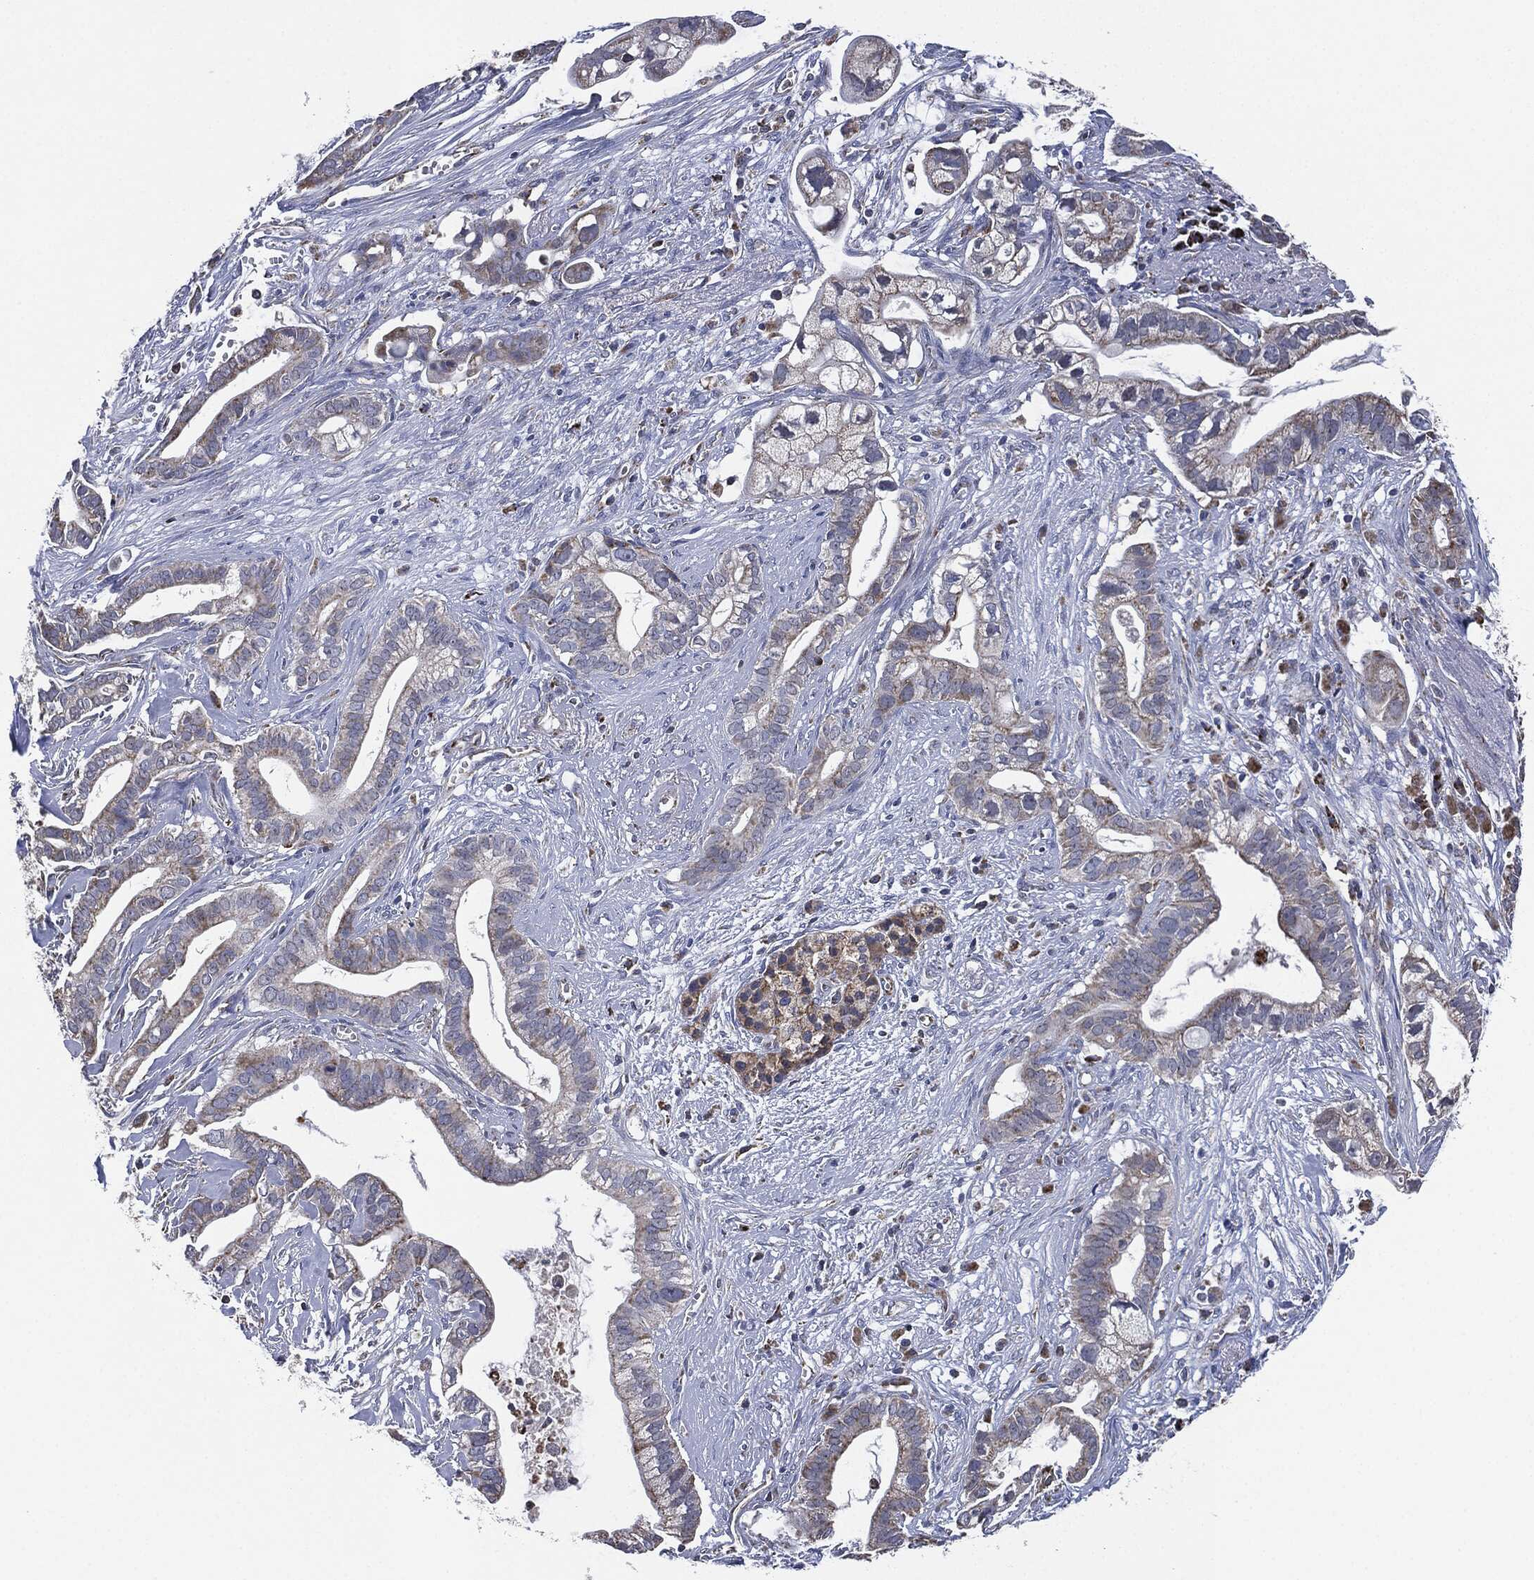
{"staining": {"intensity": "weak", "quantity": "25%-75%", "location": "cytoplasmic/membranous"}, "tissue": "pancreatic cancer", "cell_type": "Tumor cells", "image_type": "cancer", "snomed": [{"axis": "morphology", "description": "Adenocarcinoma, NOS"}, {"axis": "topography", "description": "Pancreas"}], "caption": "Human adenocarcinoma (pancreatic) stained for a protein (brown) shows weak cytoplasmic/membranous positive positivity in approximately 25%-75% of tumor cells.", "gene": "NDUFV2", "patient": {"sex": "male", "age": 61}}